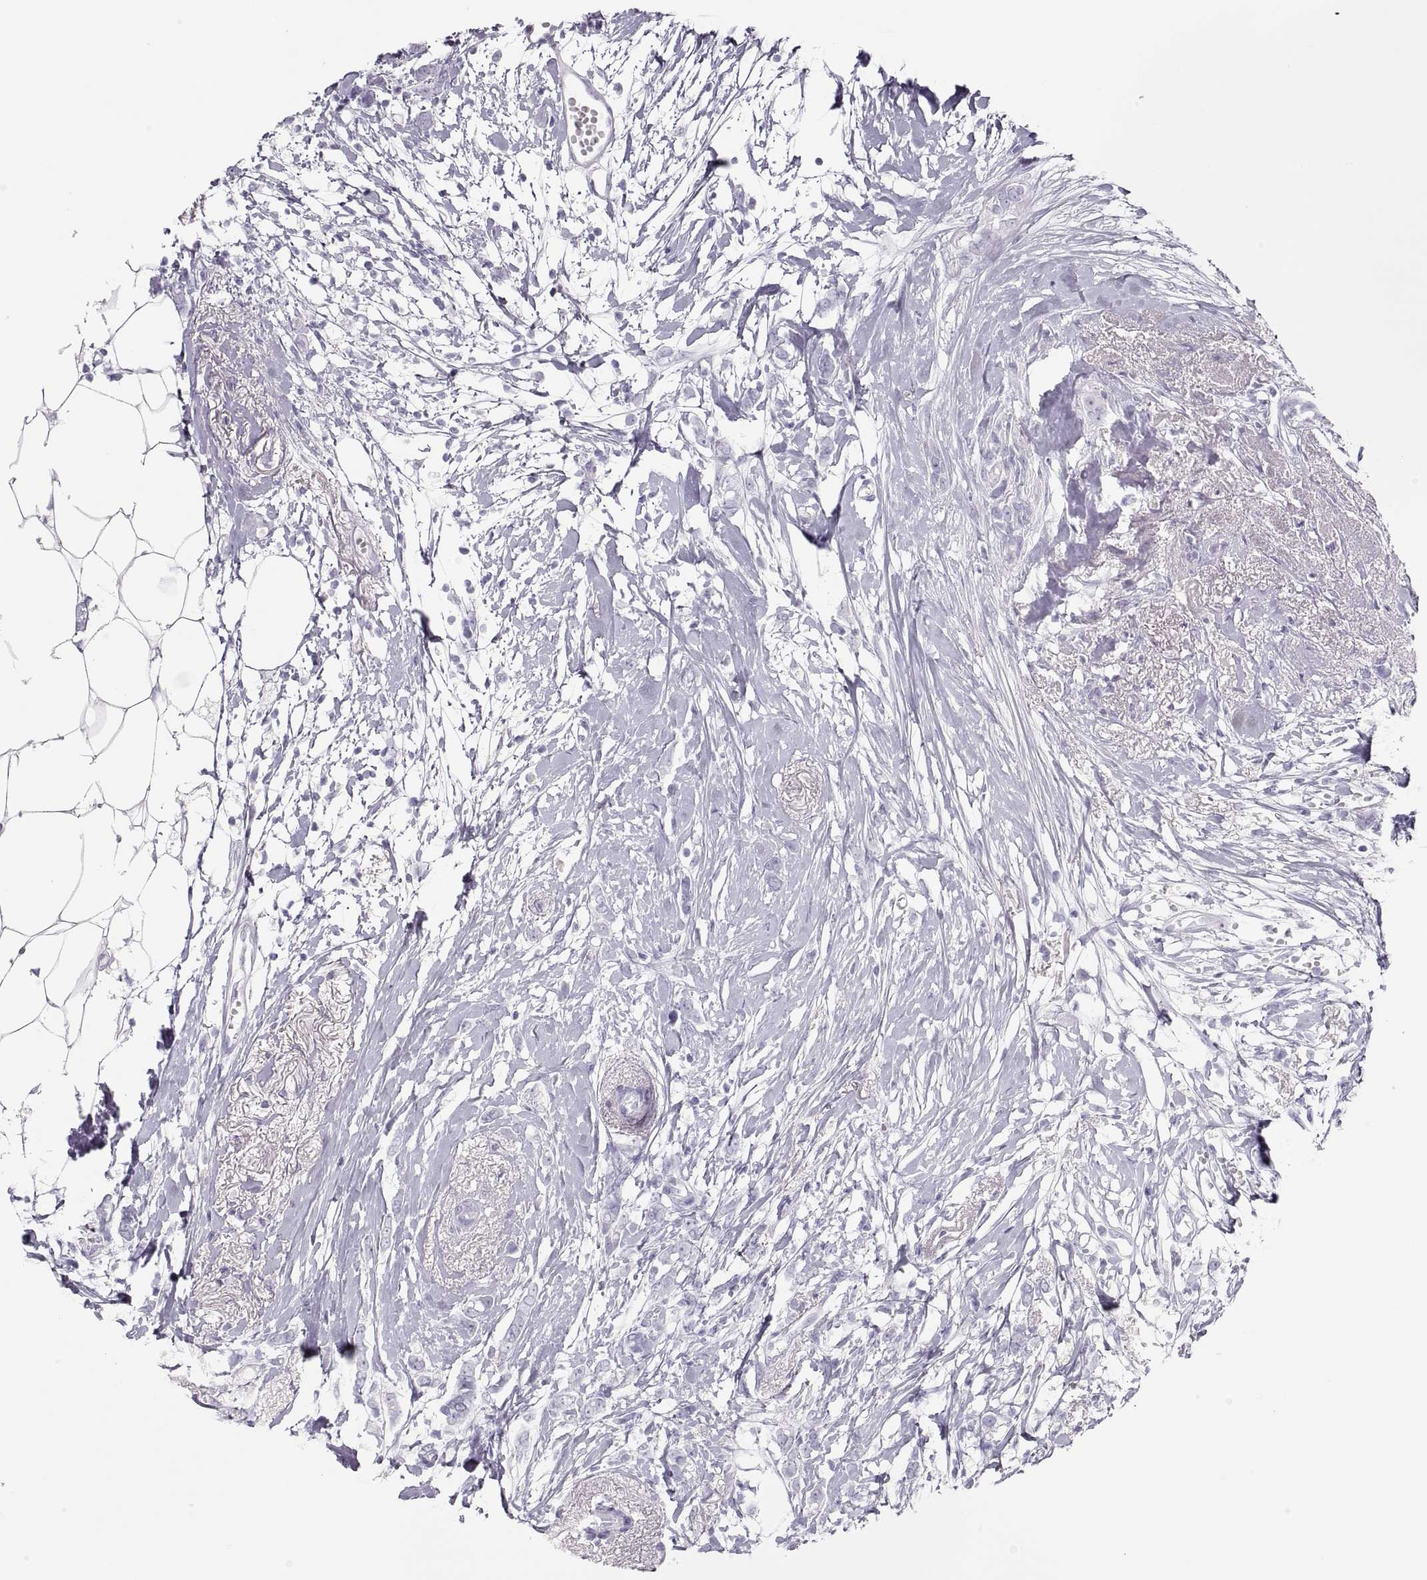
{"staining": {"intensity": "negative", "quantity": "none", "location": "none"}, "tissue": "breast cancer", "cell_type": "Tumor cells", "image_type": "cancer", "snomed": [{"axis": "morphology", "description": "Duct carcinoma"}, {"axis": "topography", "description": "Breast"}], "caption": "Intraductal carcinoma (breast) stained for a protein using immunohistochemistry (IHC) demonstrates no expression tumor cells.", "gene": "SEMG1", "patient": {"sex": "female", "age": 40}}